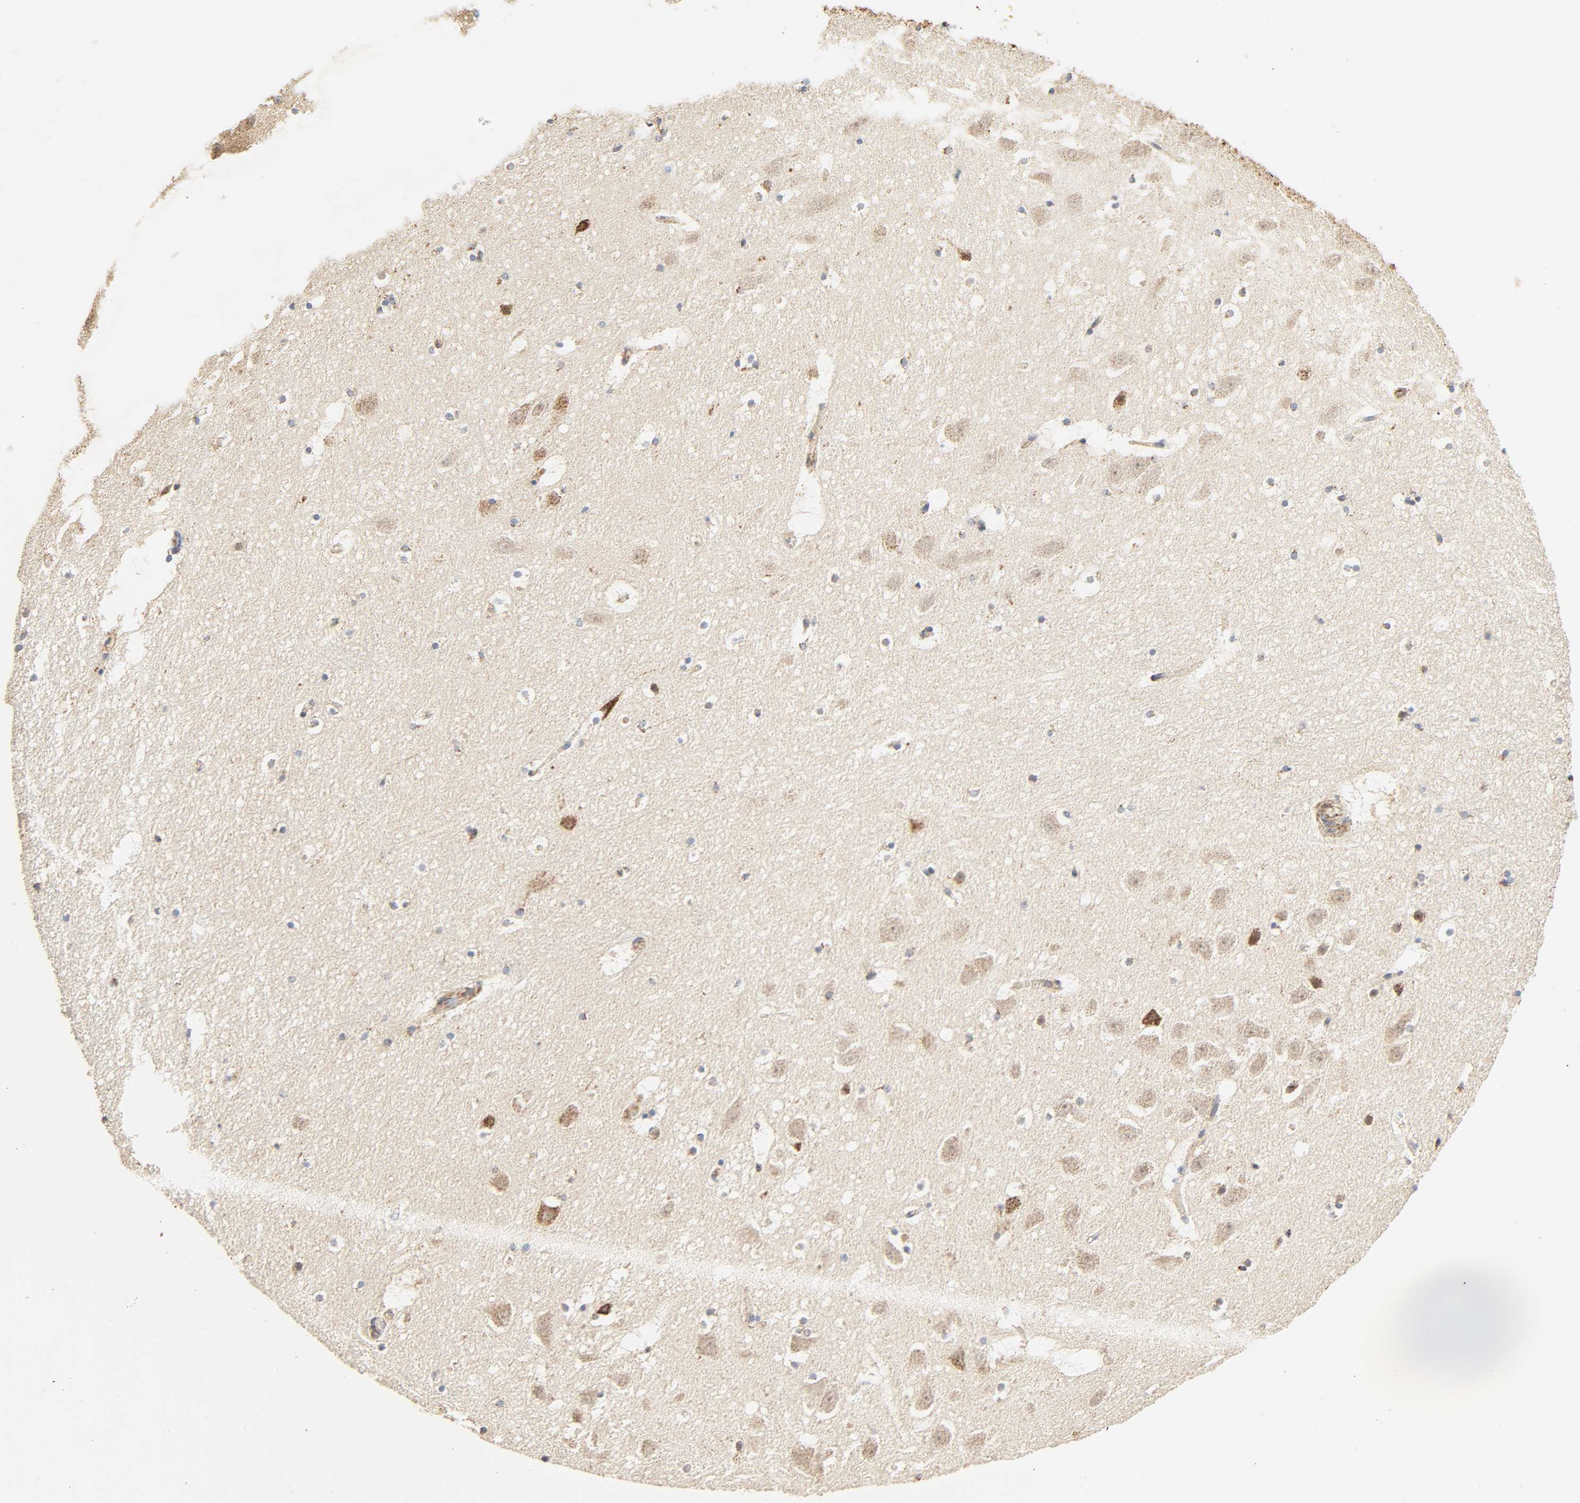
{"staining": {"intensity": "moderate", "quantity": "25%-75%", "location": "cytoplasmic/membranous"}, "tissue": "hippocampus", "cell_type": "Glial cells", "image_type": "normal", "snomed": [{"axis": "morphology", "description": "Normal tissue, NOS"}, {"axis": "topography", "description": "Hippocampus"}], "caption": "Benign hippocampus displays moderate cytoplasmic/membranous staining in approximately 25%-75% of glial cells.", "gene": "ZMAT5", "patient": {"sex": "male", "age": 45}}